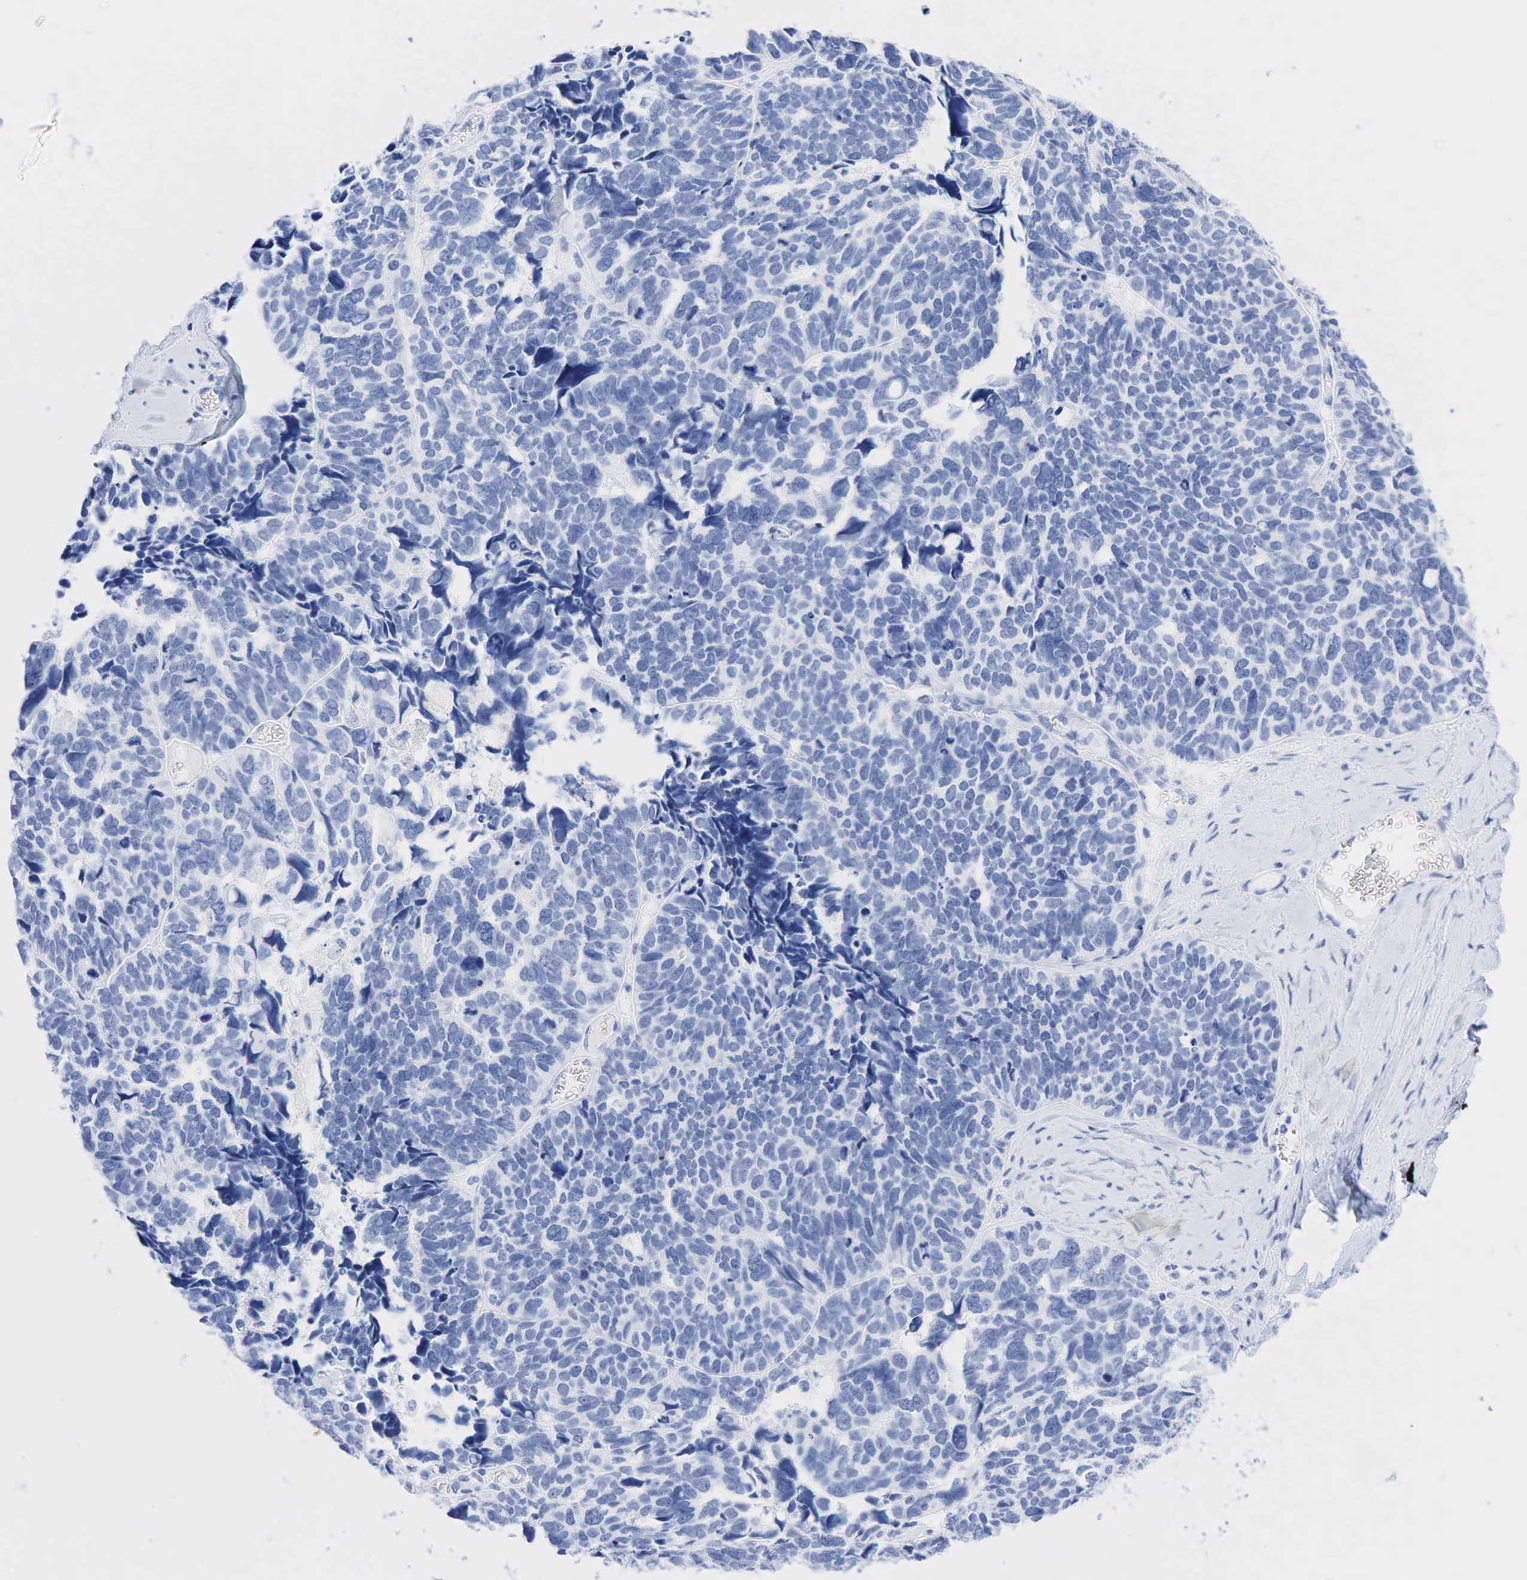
{"staining": {"intensity": "negative", "quantity": "none", "location": "none"}, "tissue": "ovarian cancer", "cell_type": "Tumor cells", "image_type": "cancer", "snomed": [{"axis": "morphology", "description": "Cystadenocarcinoma, serous, NOS"}, {"axis": "topography", "description": "Ovary"}], "caption": "Ovarian serous cystadenocarcinoma was stained to show a protein in brown. There is no significant positivity in tumor cells.", "gene": "INHA", "patient": {"sex": "female", "age": 77}}